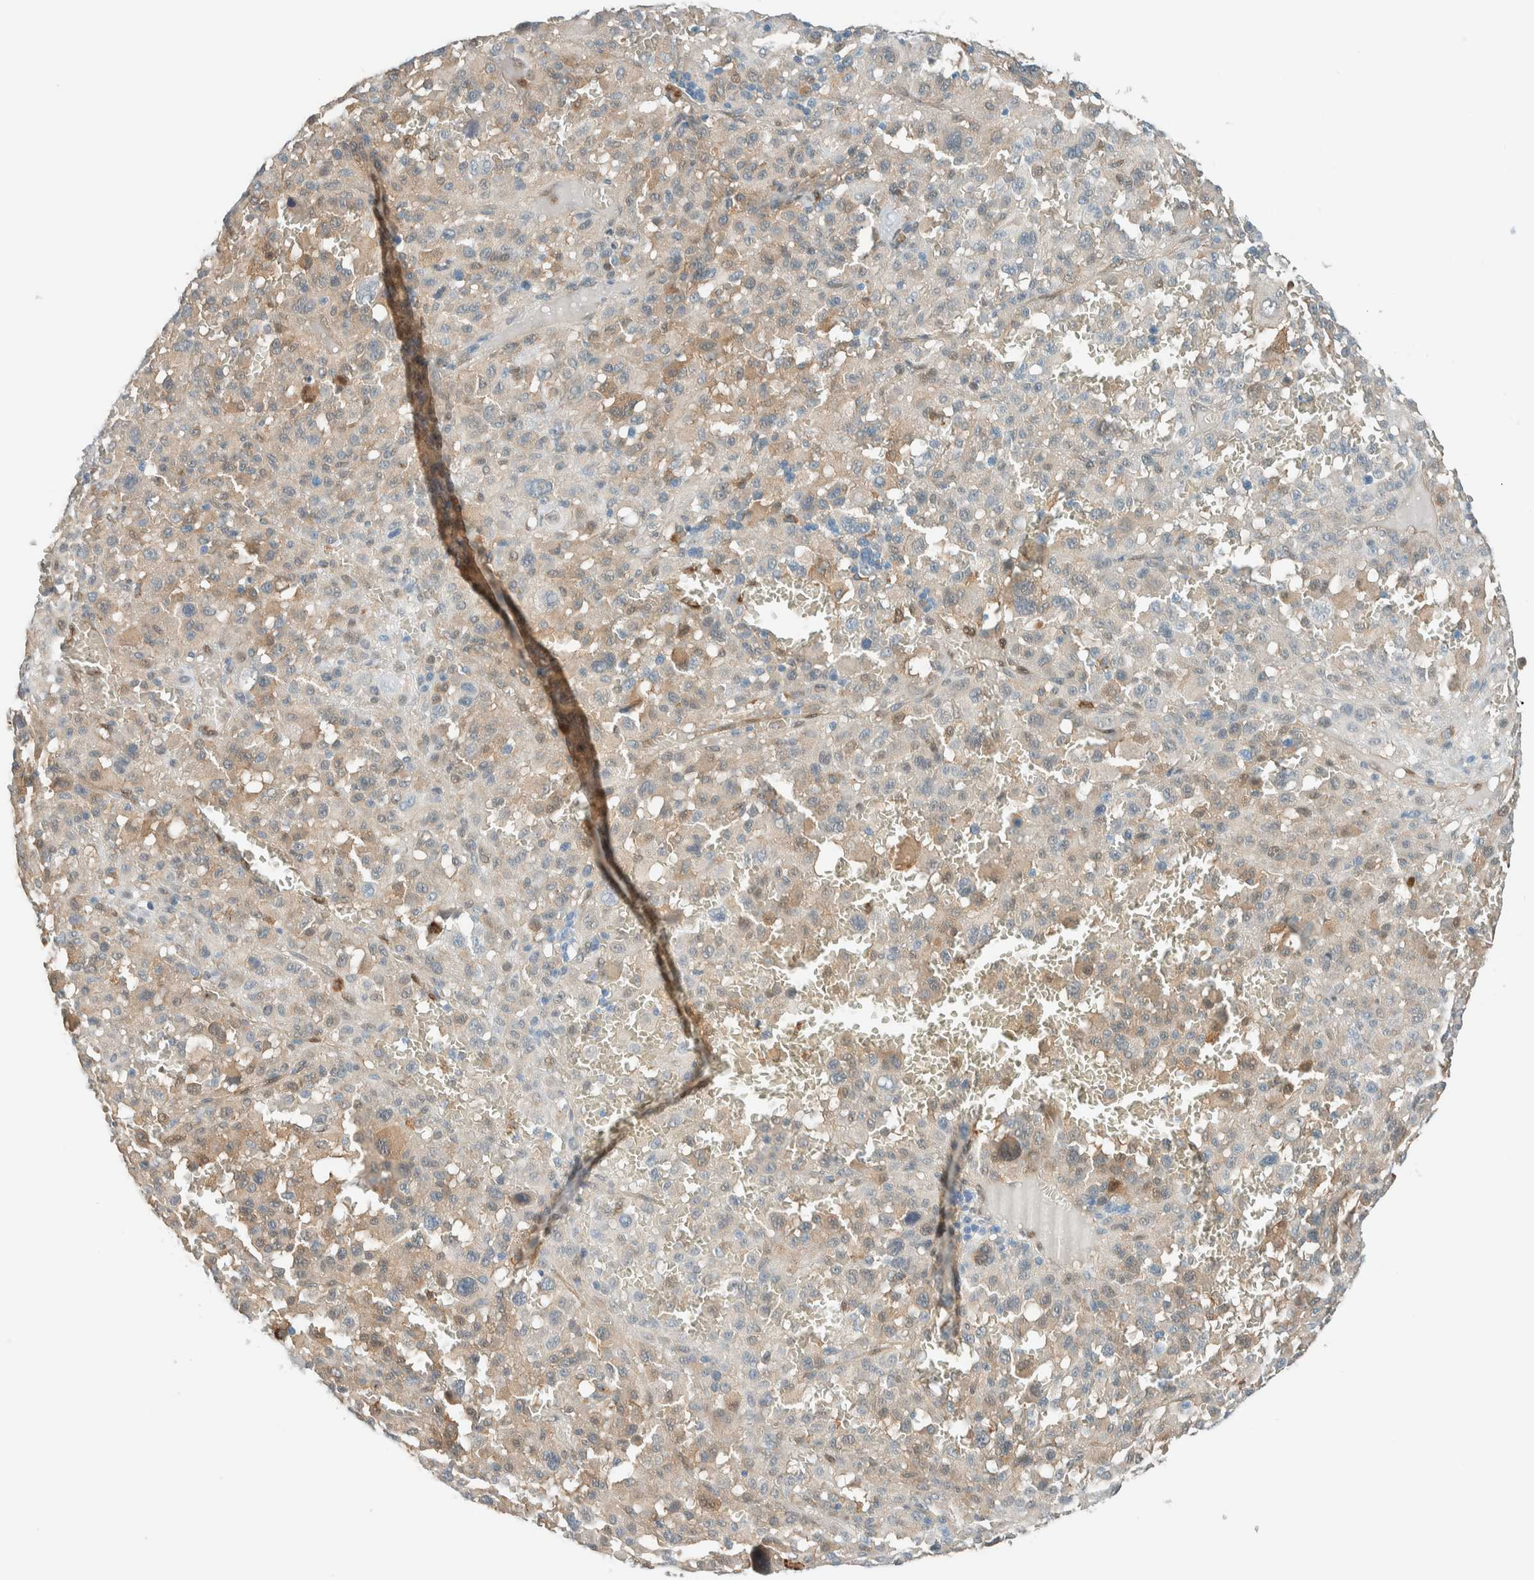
{"staining": {"intensity": "weak", "quantity": "<25%", "location": "cytoplasmic/membranous"}, "tissue": "melanoma", "cell_type": "Tumor cells", "image_type": "cancer", "snomed": [{"axis": "morphology", "description": "Malignant melanoma, Metastatic site"}, {"axis": "topography", "description": "Skin"}], "caption": "Histopathology image shows no protein staining in tumor cells of malignant melanoma (metastatic site) tissue.", "gene": "NXN", "patient": {"sex": "female", "age": 74}}